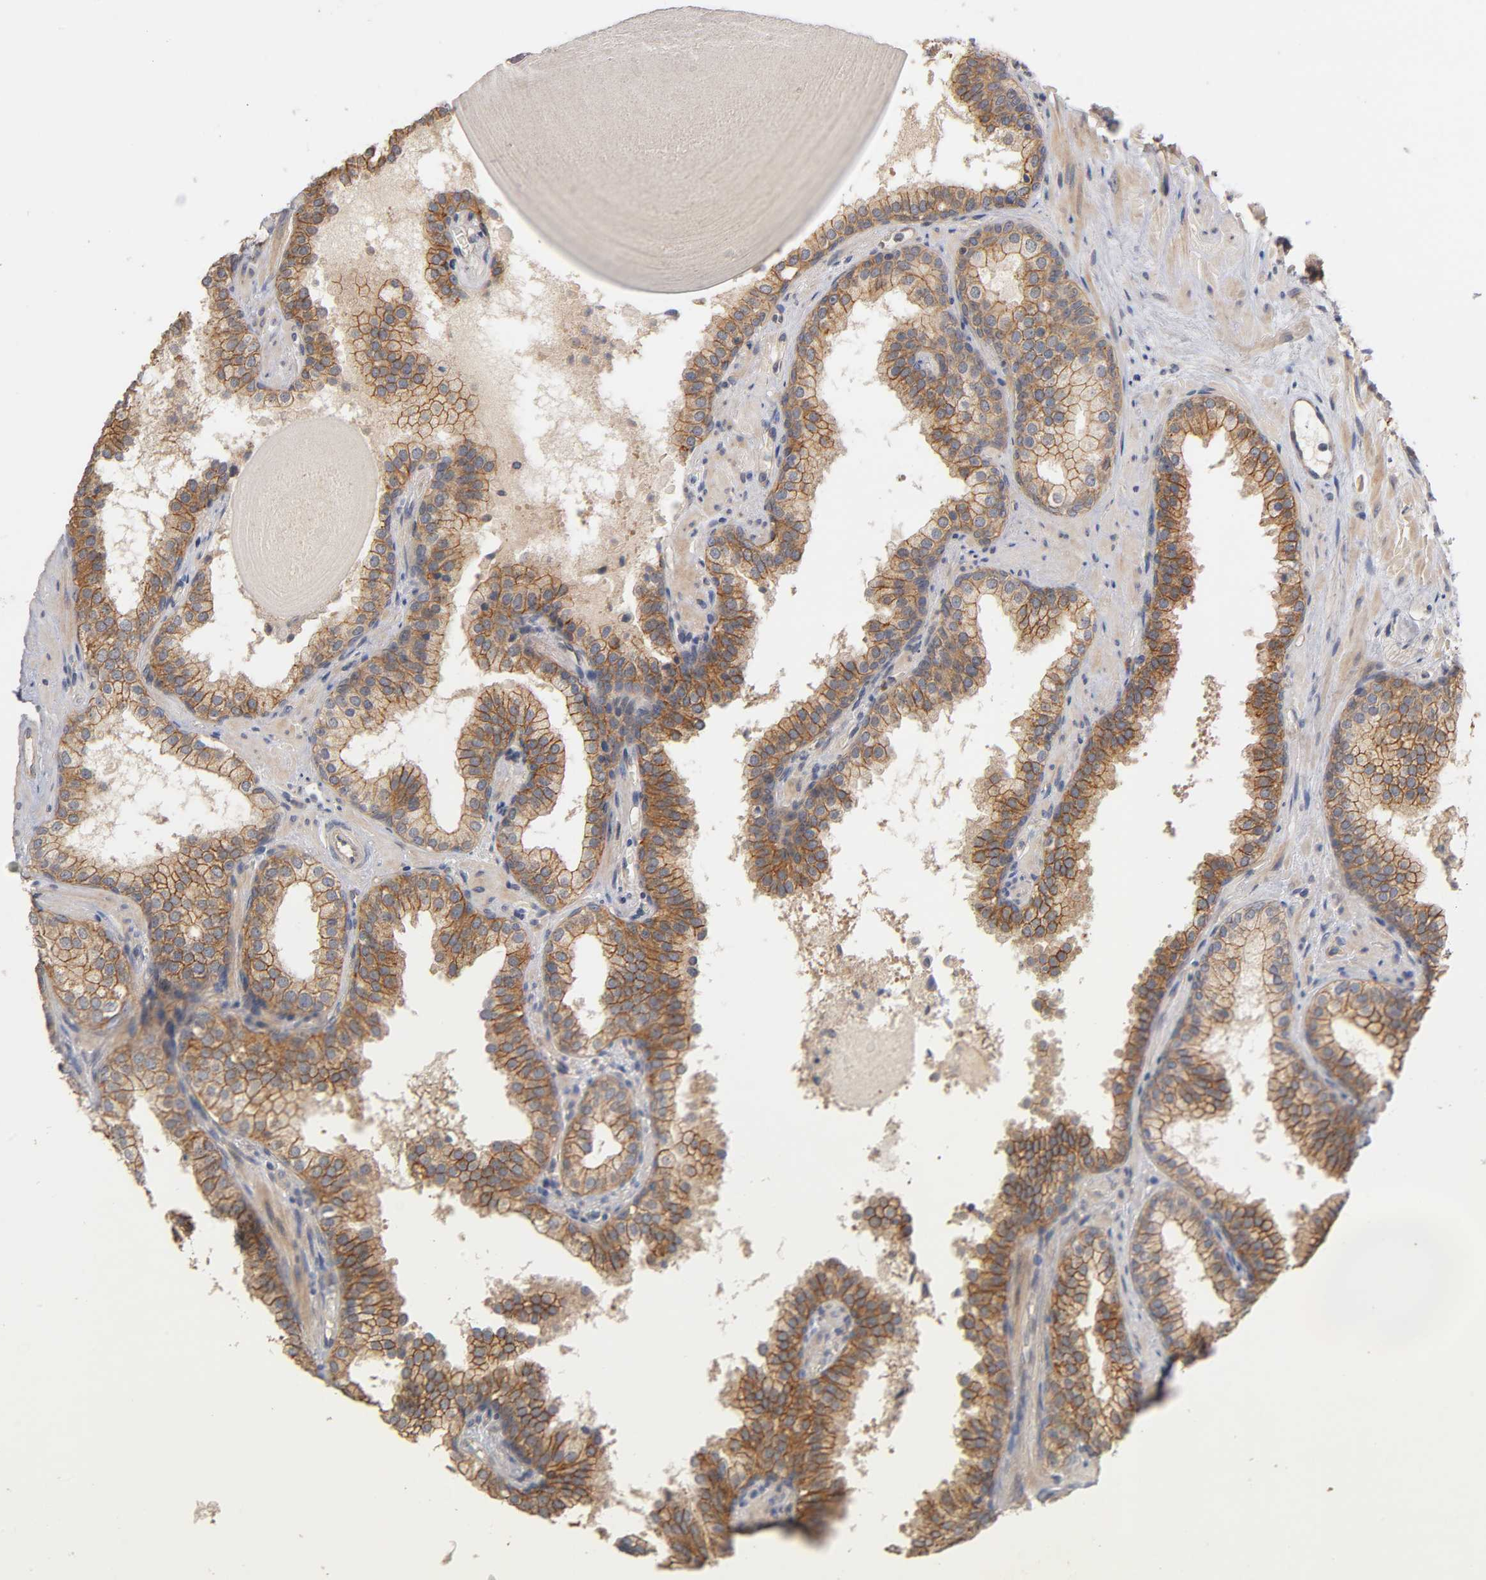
{"staining": {"intensity": "moderate", "quantity": ">75%", "location": "cytoplasmic/membranous"}, "tissue": "prostate cancer", "cell_type": "Tumor cells", "image_type": "cancer", "snomed": [{"axis": "morphology", "description": "Adenocarcinoma, Low grade"}, {"axis": "topography", "description": "Prostate"}], "caption": "A micrograph of prostate cancer stained for a protein demonstrates moderate cytoplasmic/membranous brown staining in tumor cells. (IHC, brightfield microscopy, high magnification).", "gene": "PDZD11", "patient": {"sex": "male", "age": 63}}